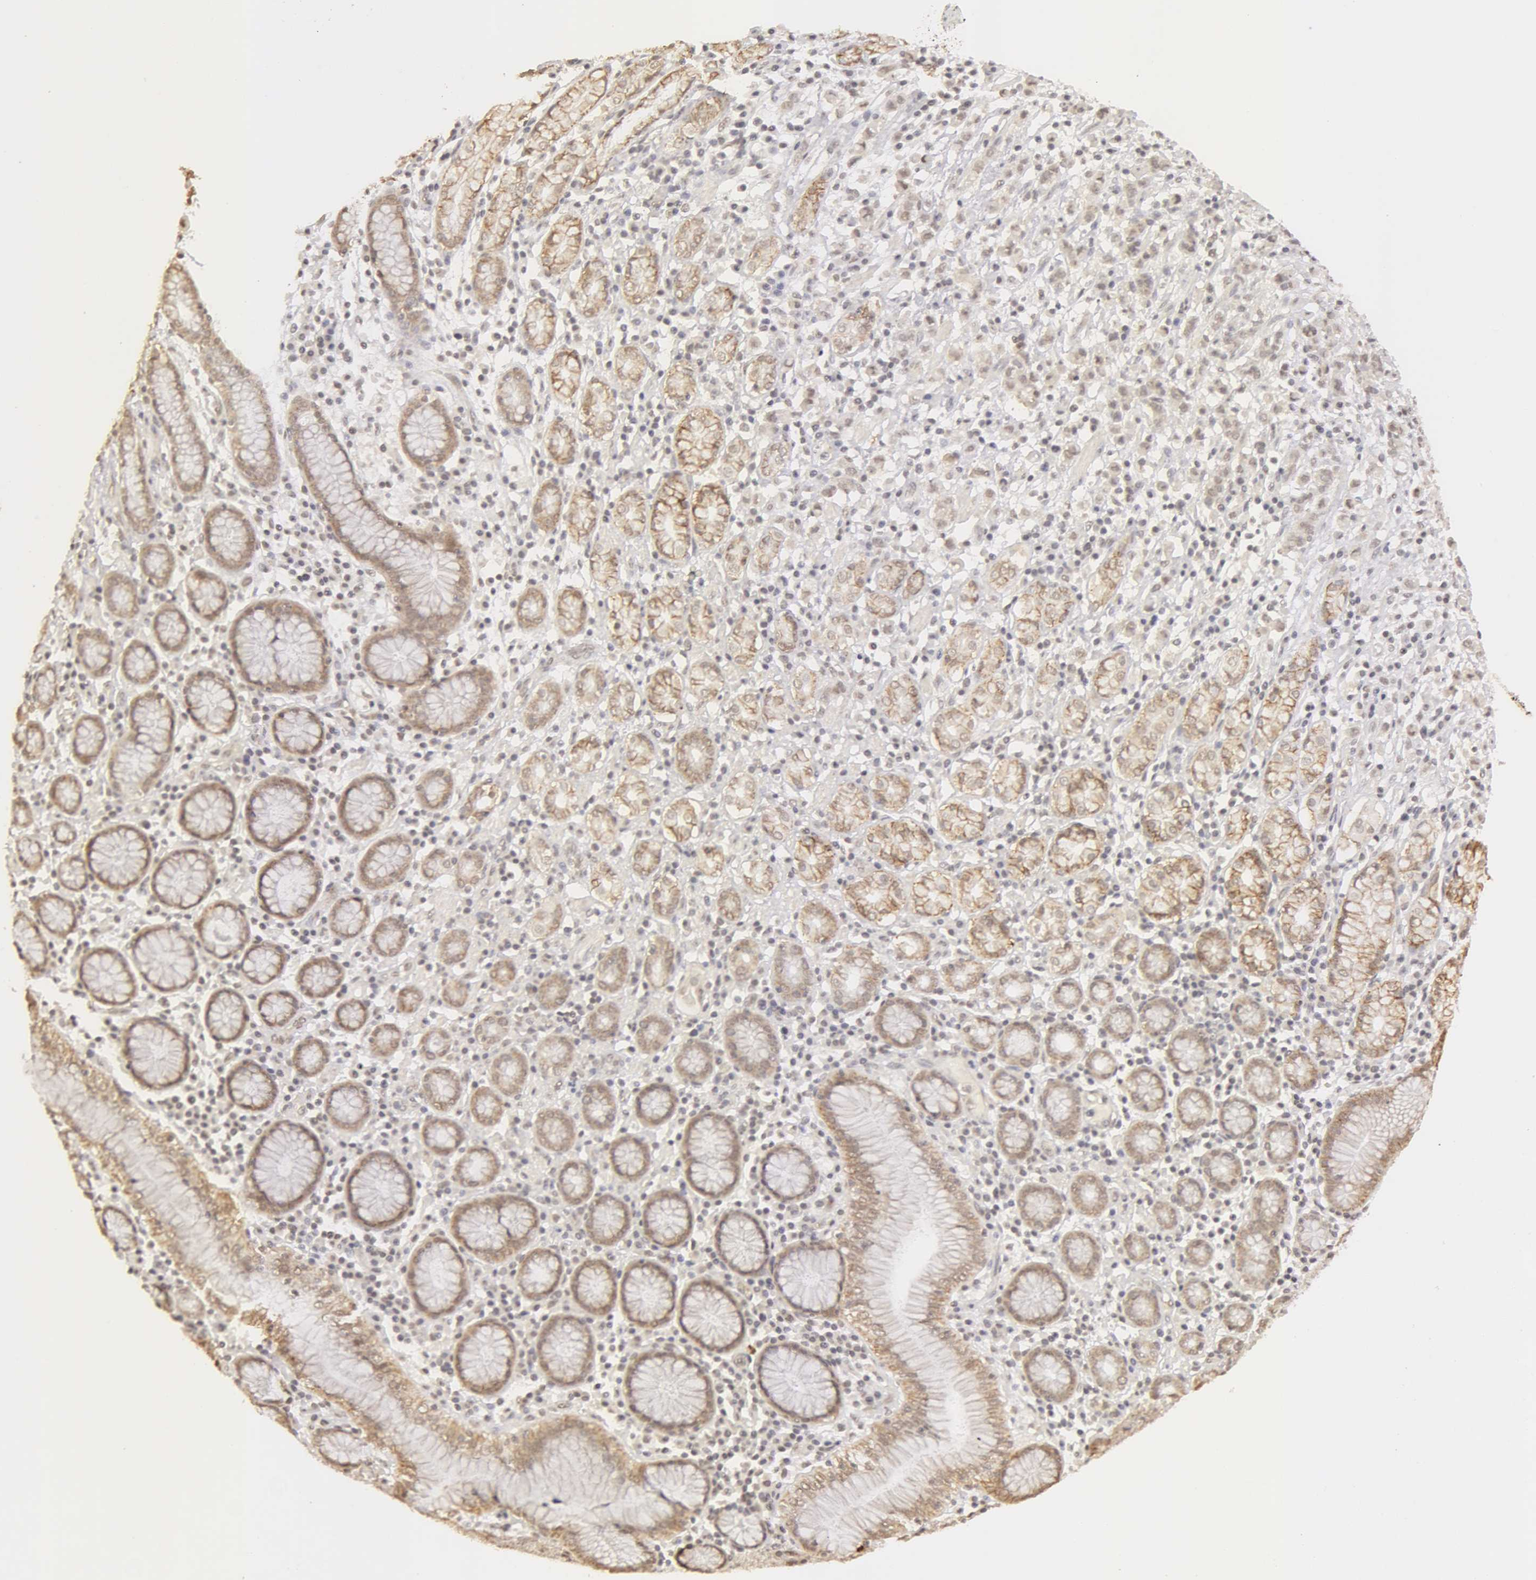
{"staining": {"intensity": "weak", "quantity": "<25%", "location": "nuclear"}, "tissue": "stomach cancer", "cell_type": "Tumor cells", "image_type": "cancer", "snomed": [{"axis": "morphology", "description": "Adenocarcinoma, NOS"}, {"axis": "topography", "description": "Stomach, lower"}], "caption": "DAB (3,3'-diaminobenzidine) immunohistochemical staining of human adenocarcinoma (stomach) demonstrates no significant expression in tumor cells.", "gene": "ADAM10", "patient": {"sex": "male", "age": 88}}